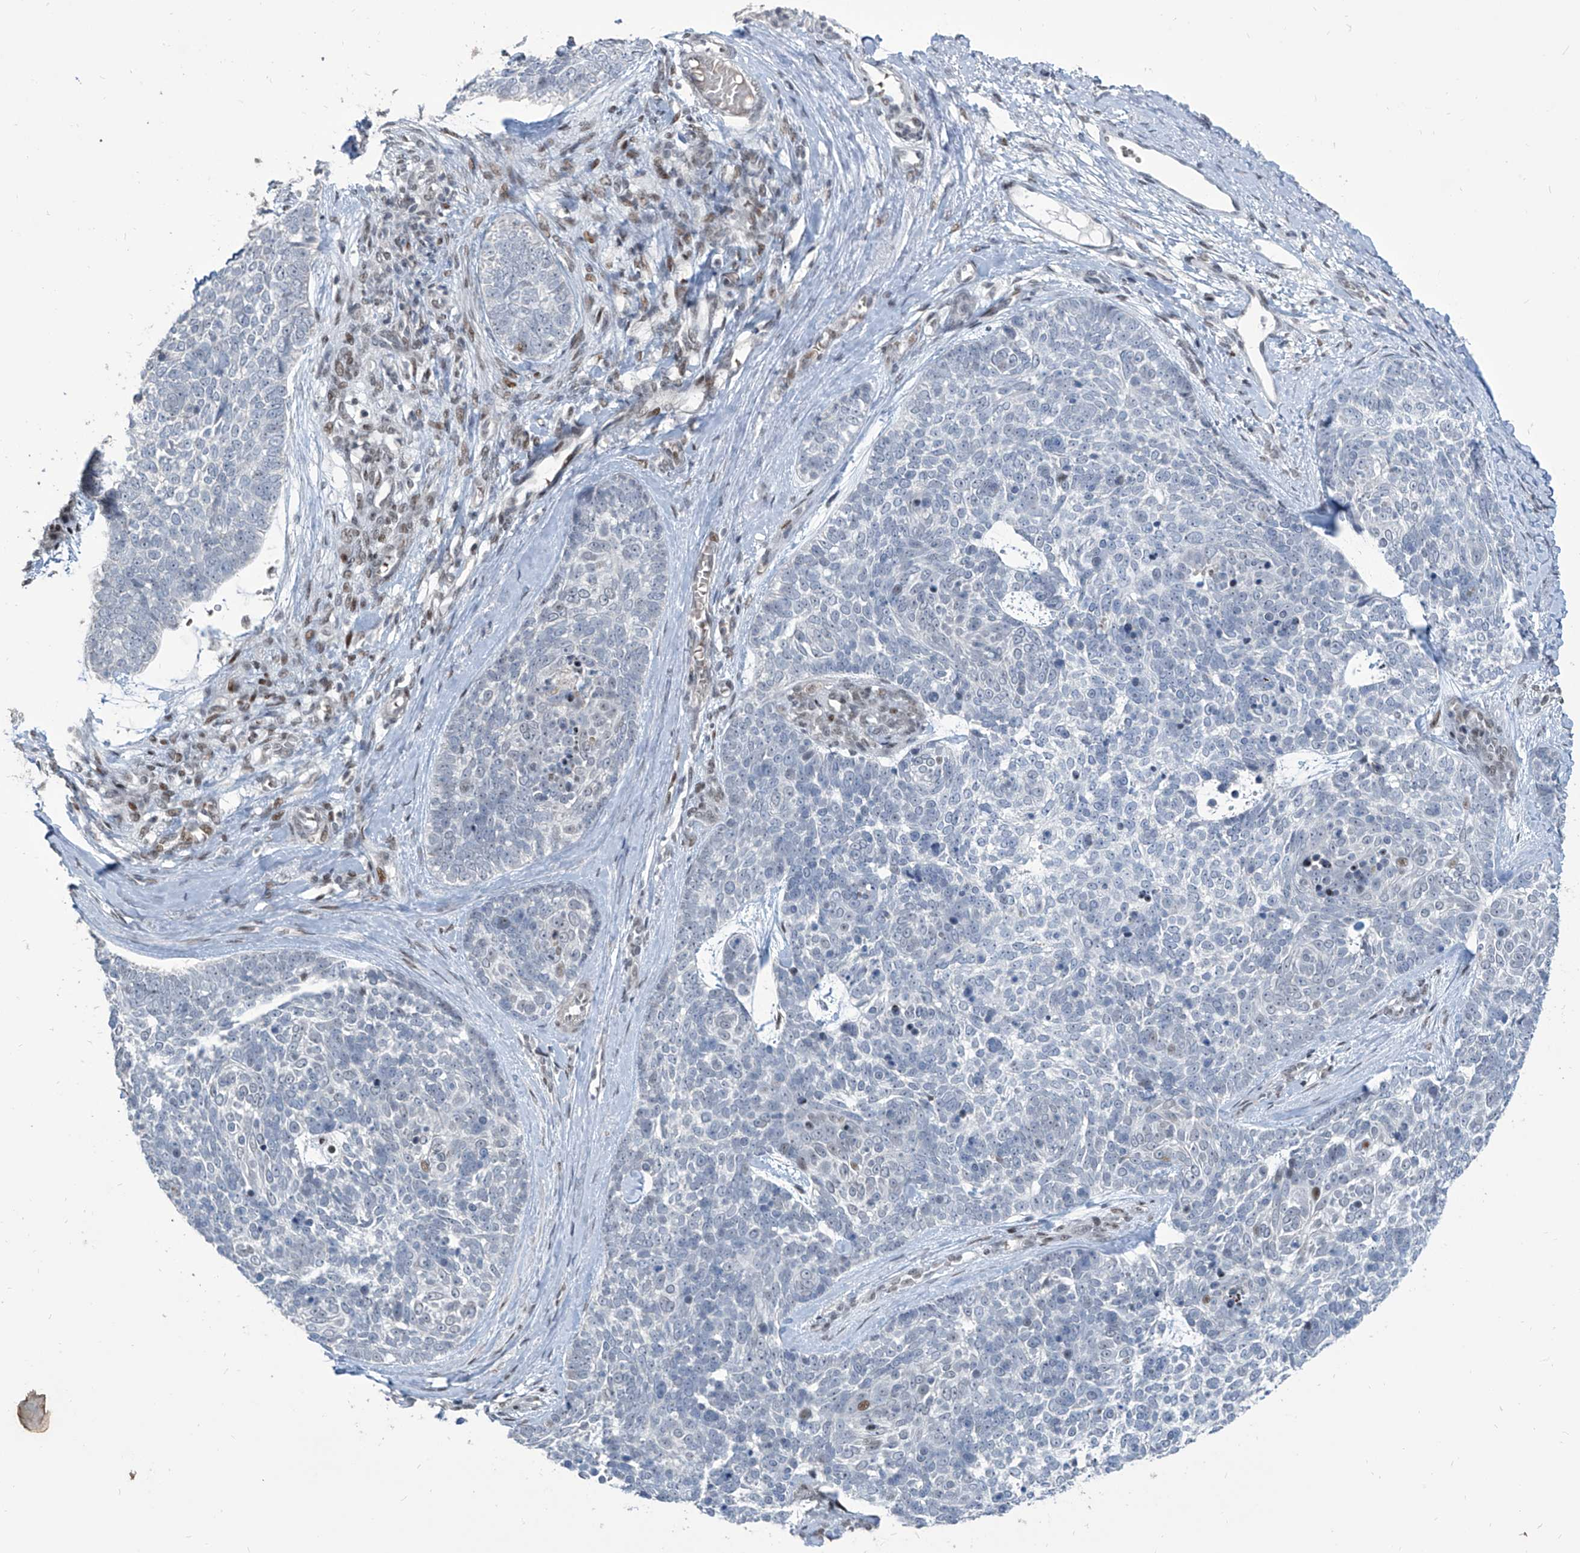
{"staining": {"intensity": "negative", "quantity": "none", "location": "none"}, "tissue": "skin cancer", "cell_type": "Tumor cells", "image_type": "cancer", "snomed": [{"axis": "morphology", "description": "Basal cell carcinoma"}, {"axis": "topography", "description": "Skin"}], "caption": "Tumor cells are negative for brown protein staining in basal cell carcinoma (skin).", "gene": "IRF2", "patient": {"sex": "female", "age": 81}}